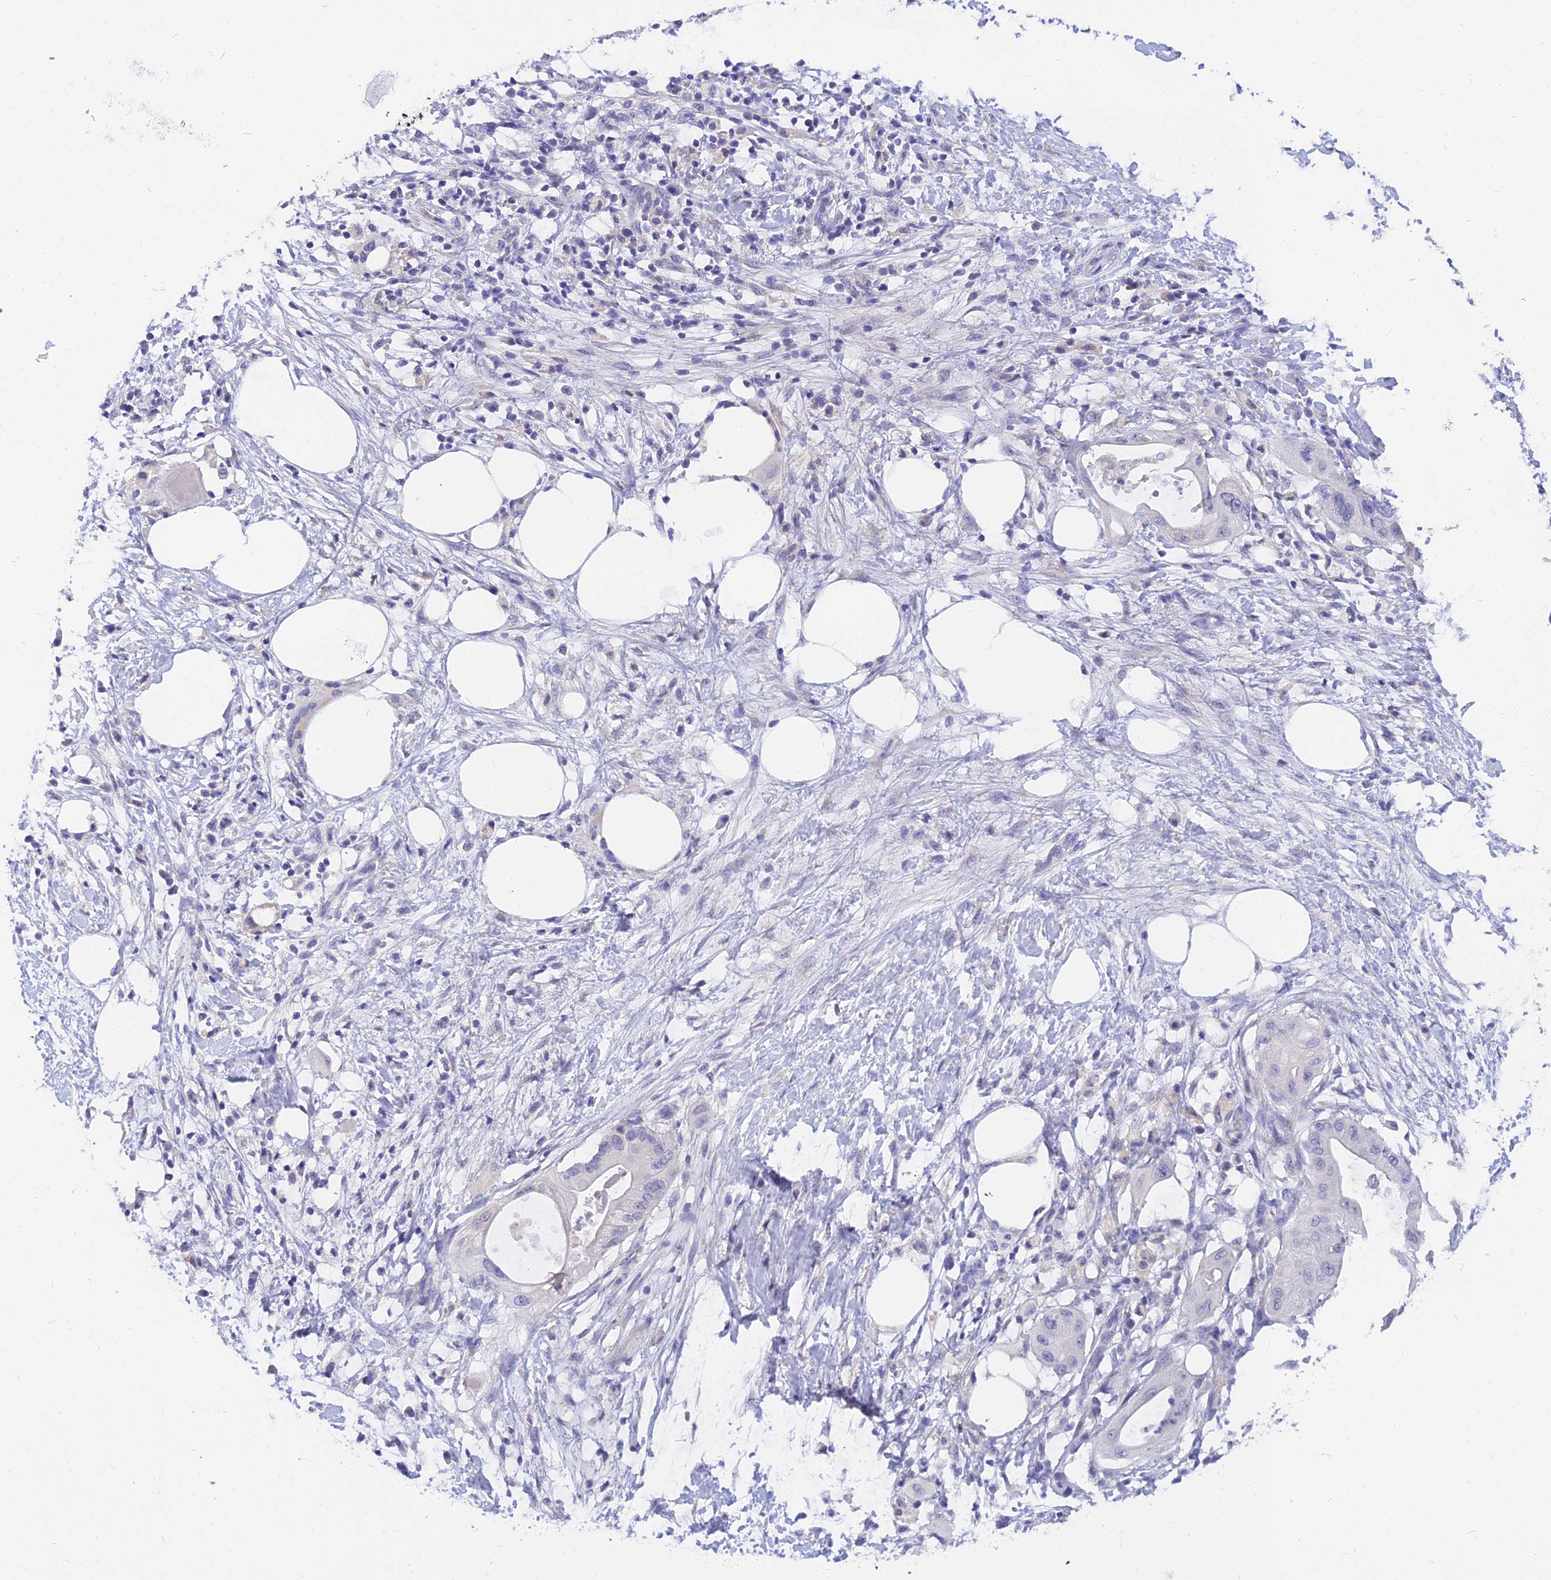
{"staining": {"intensity": "negative", "quantity": "none", "location": "none"}, "tissue": "pancreatic cancer", "cell_type": "Tumor cells", "image_type": "cancer", "snomed": [{"axis": "morphology", "description": "Adenocarcinoma, NOS"}, {"axis": "topography", "description": "Pancreas"}], "caption": "The image demonstrates no significant positivity in tumor cells of adenocarcinoma (pancreatic).", "gene": "TMEM161B", "patient": {"sex": "male", "age": 68}}